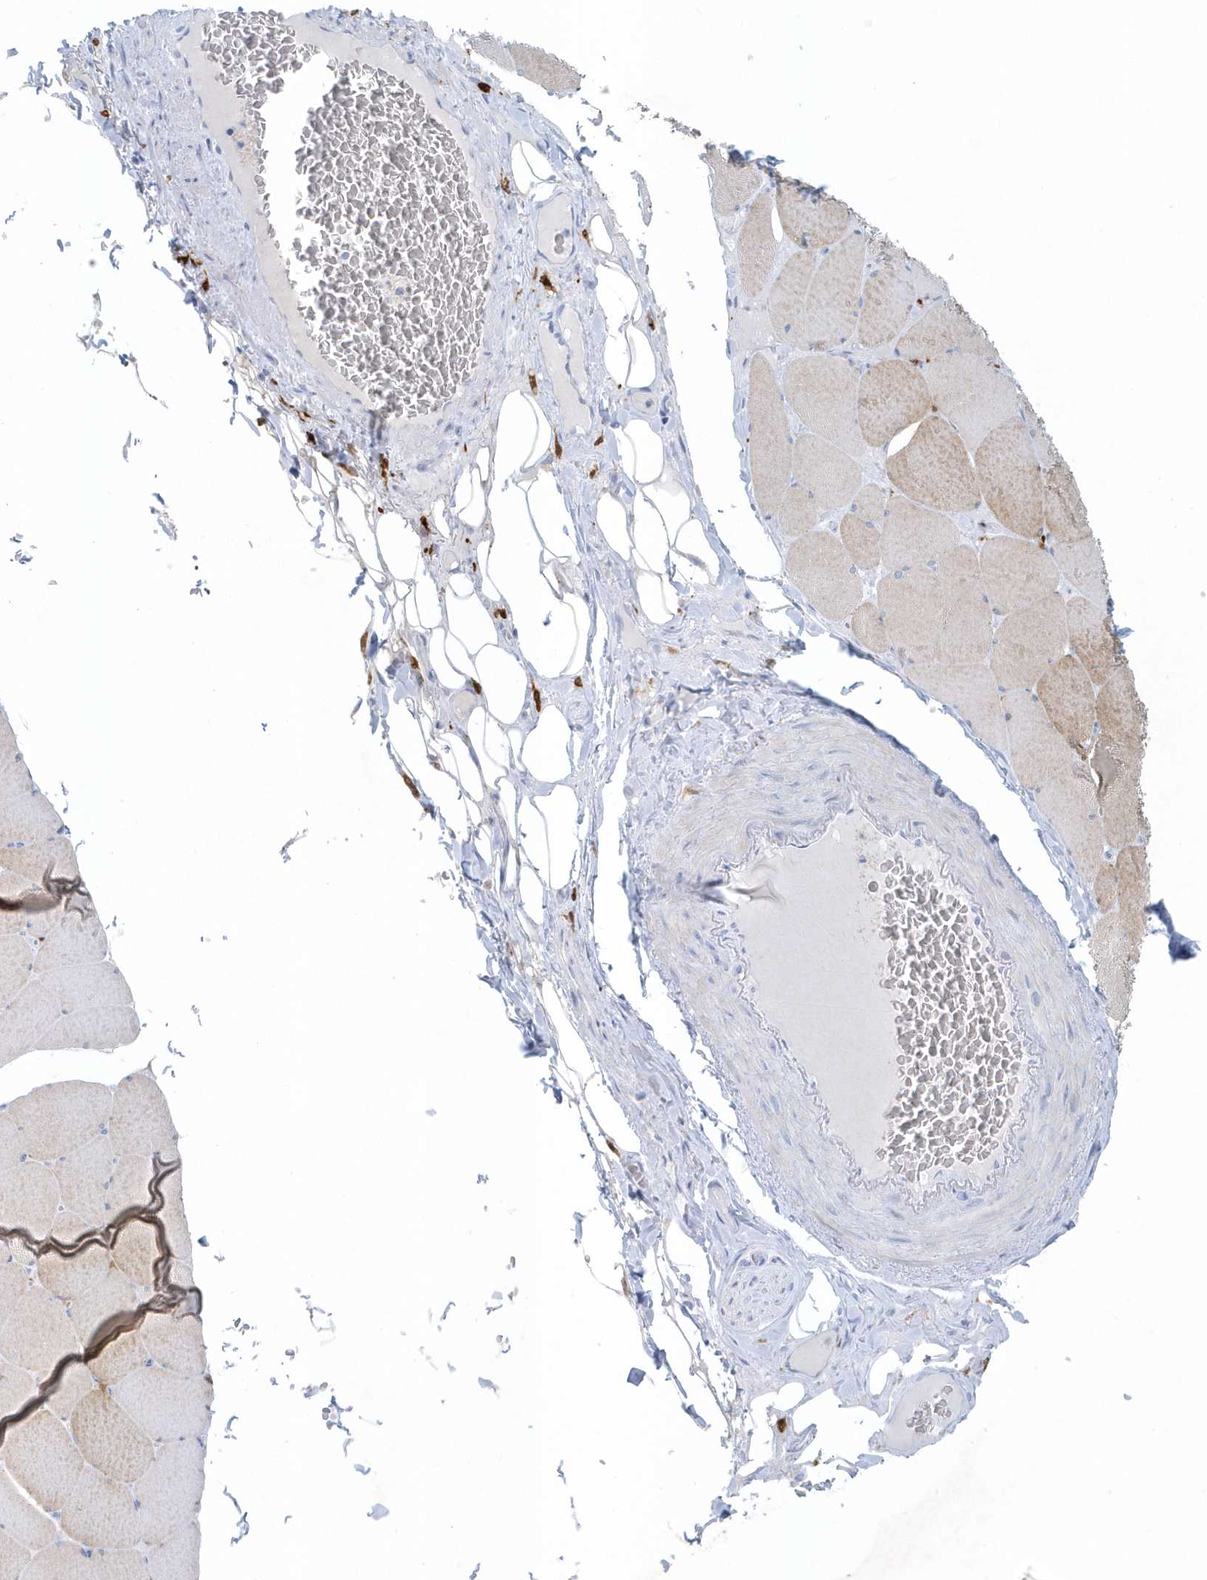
{"staining": {"intensity": "moderate", "quantity": "<25%", "location": "cytoplasmic/membranous"}, "tissue": "skeletal muscle", "cell_type": "Myocytes", "image_type": "normal", "snomed": [{"axis": "morphology", "description": "Normal tissue, NOS"}, {"axis": "topography", "description": "Skeletal muscle"}, {"axis": "topography", "description": "Head-Neck"}], "caption": "Moderate cytoplasmic/membranous positivity for a protein is identified in approximately <25% of myocytes of normal skeletal muscle using immunohistochemistry.", "gene": "FAM98A", "patient": {"sex": "male", "age": 66}}